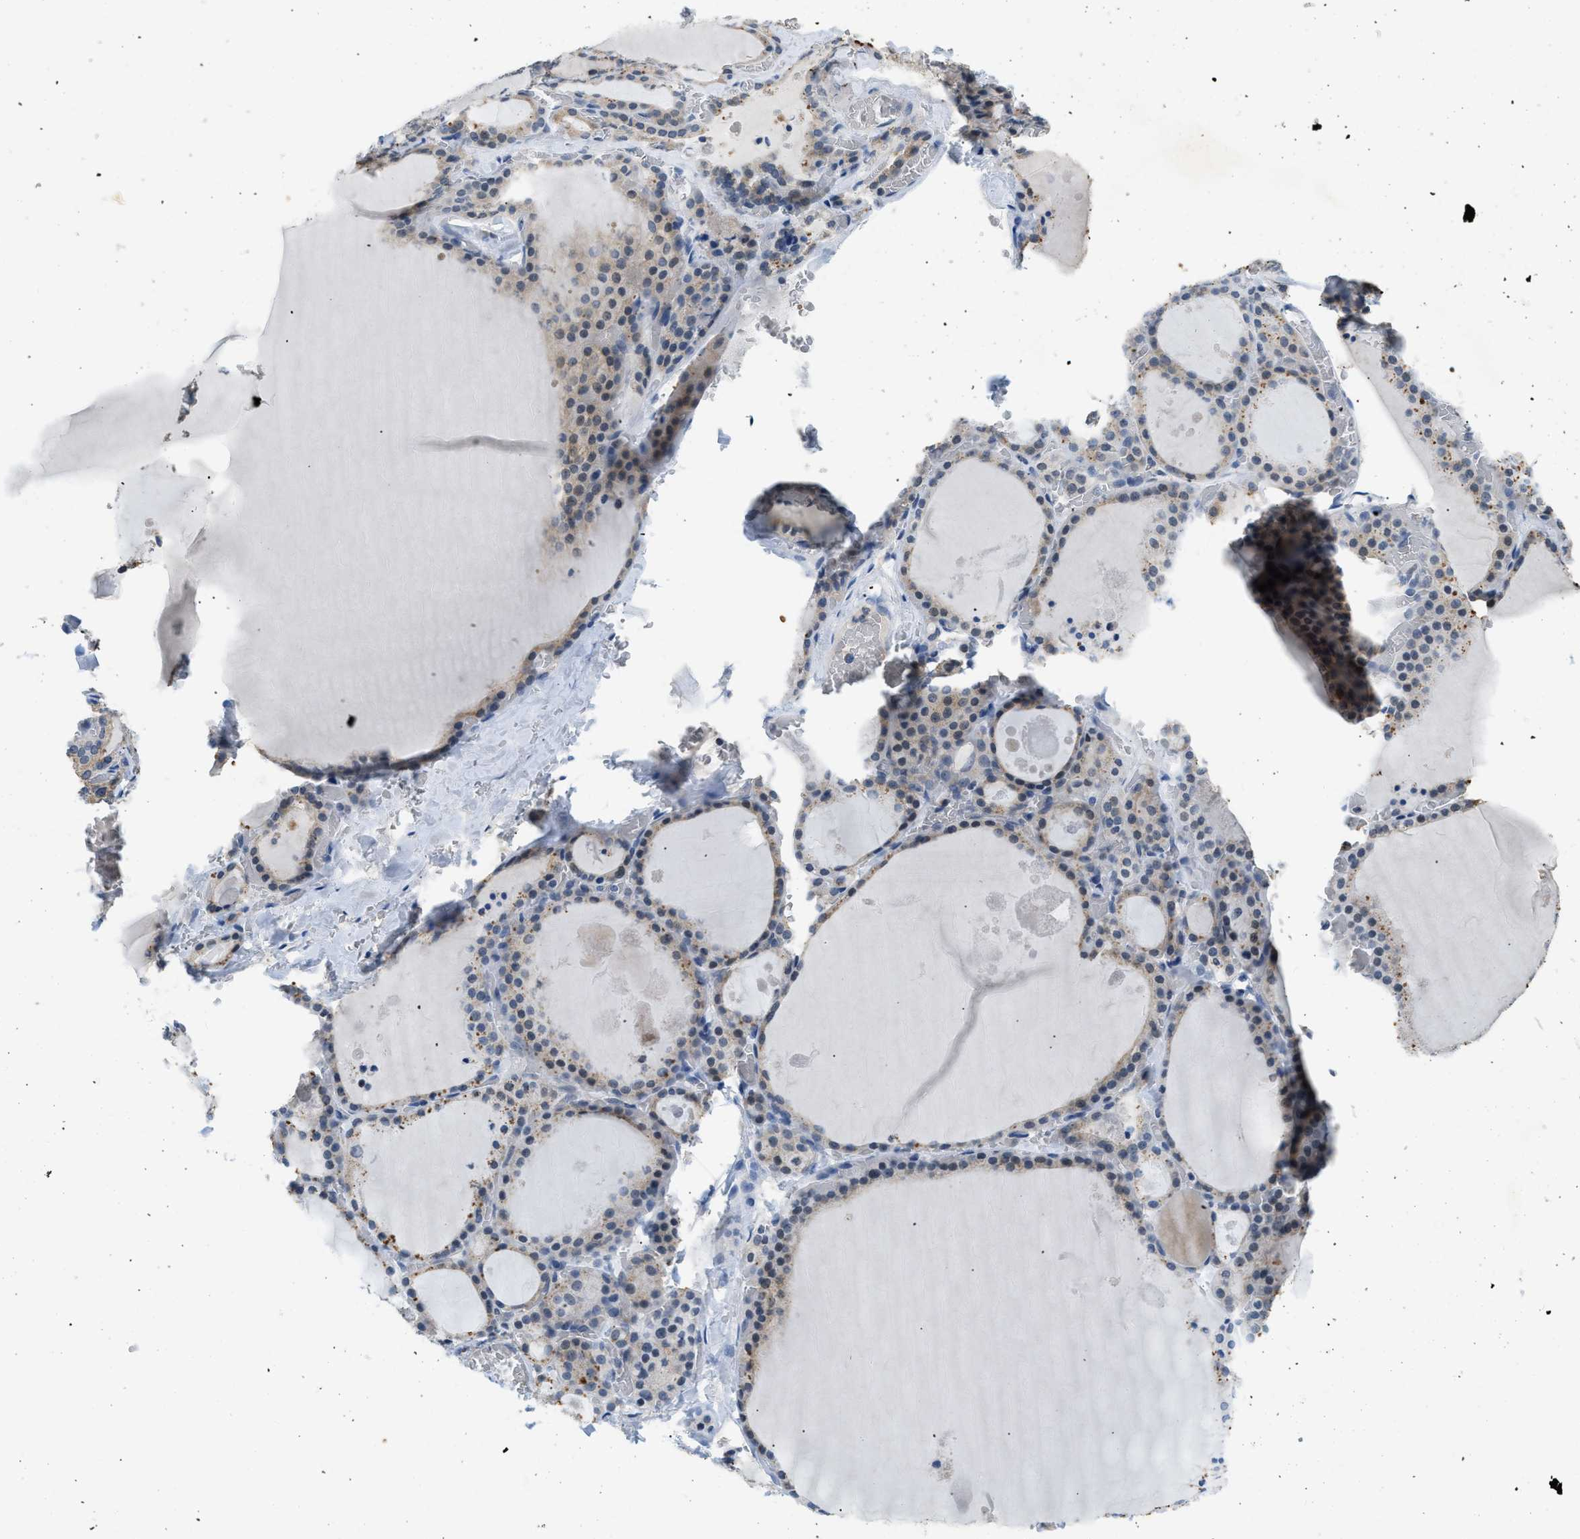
{"staining": {"intensity": "weak", "quantity": "25%-75%", "location": "cytoplasmic/membranous"}, "tissue": "thyroid gland", "cell_type": "Glandular cells", "image_type": "normal", "snomed": [{"axis": "morphology", "description": "Normal tissue, NOS"}, {"axis": "topography", "description": "Thyroid gland"}], "caption": "Immunohistochemistry (DAB (3,3'-diaminobenzidine)) staining of benign human thyroid gland reveals weak cytoplasmic/membranous protein expression in approximately 25%-75% of glandular cells.", "gene": "TOMM34", "patient": {"sex": "male", "age": 56}}